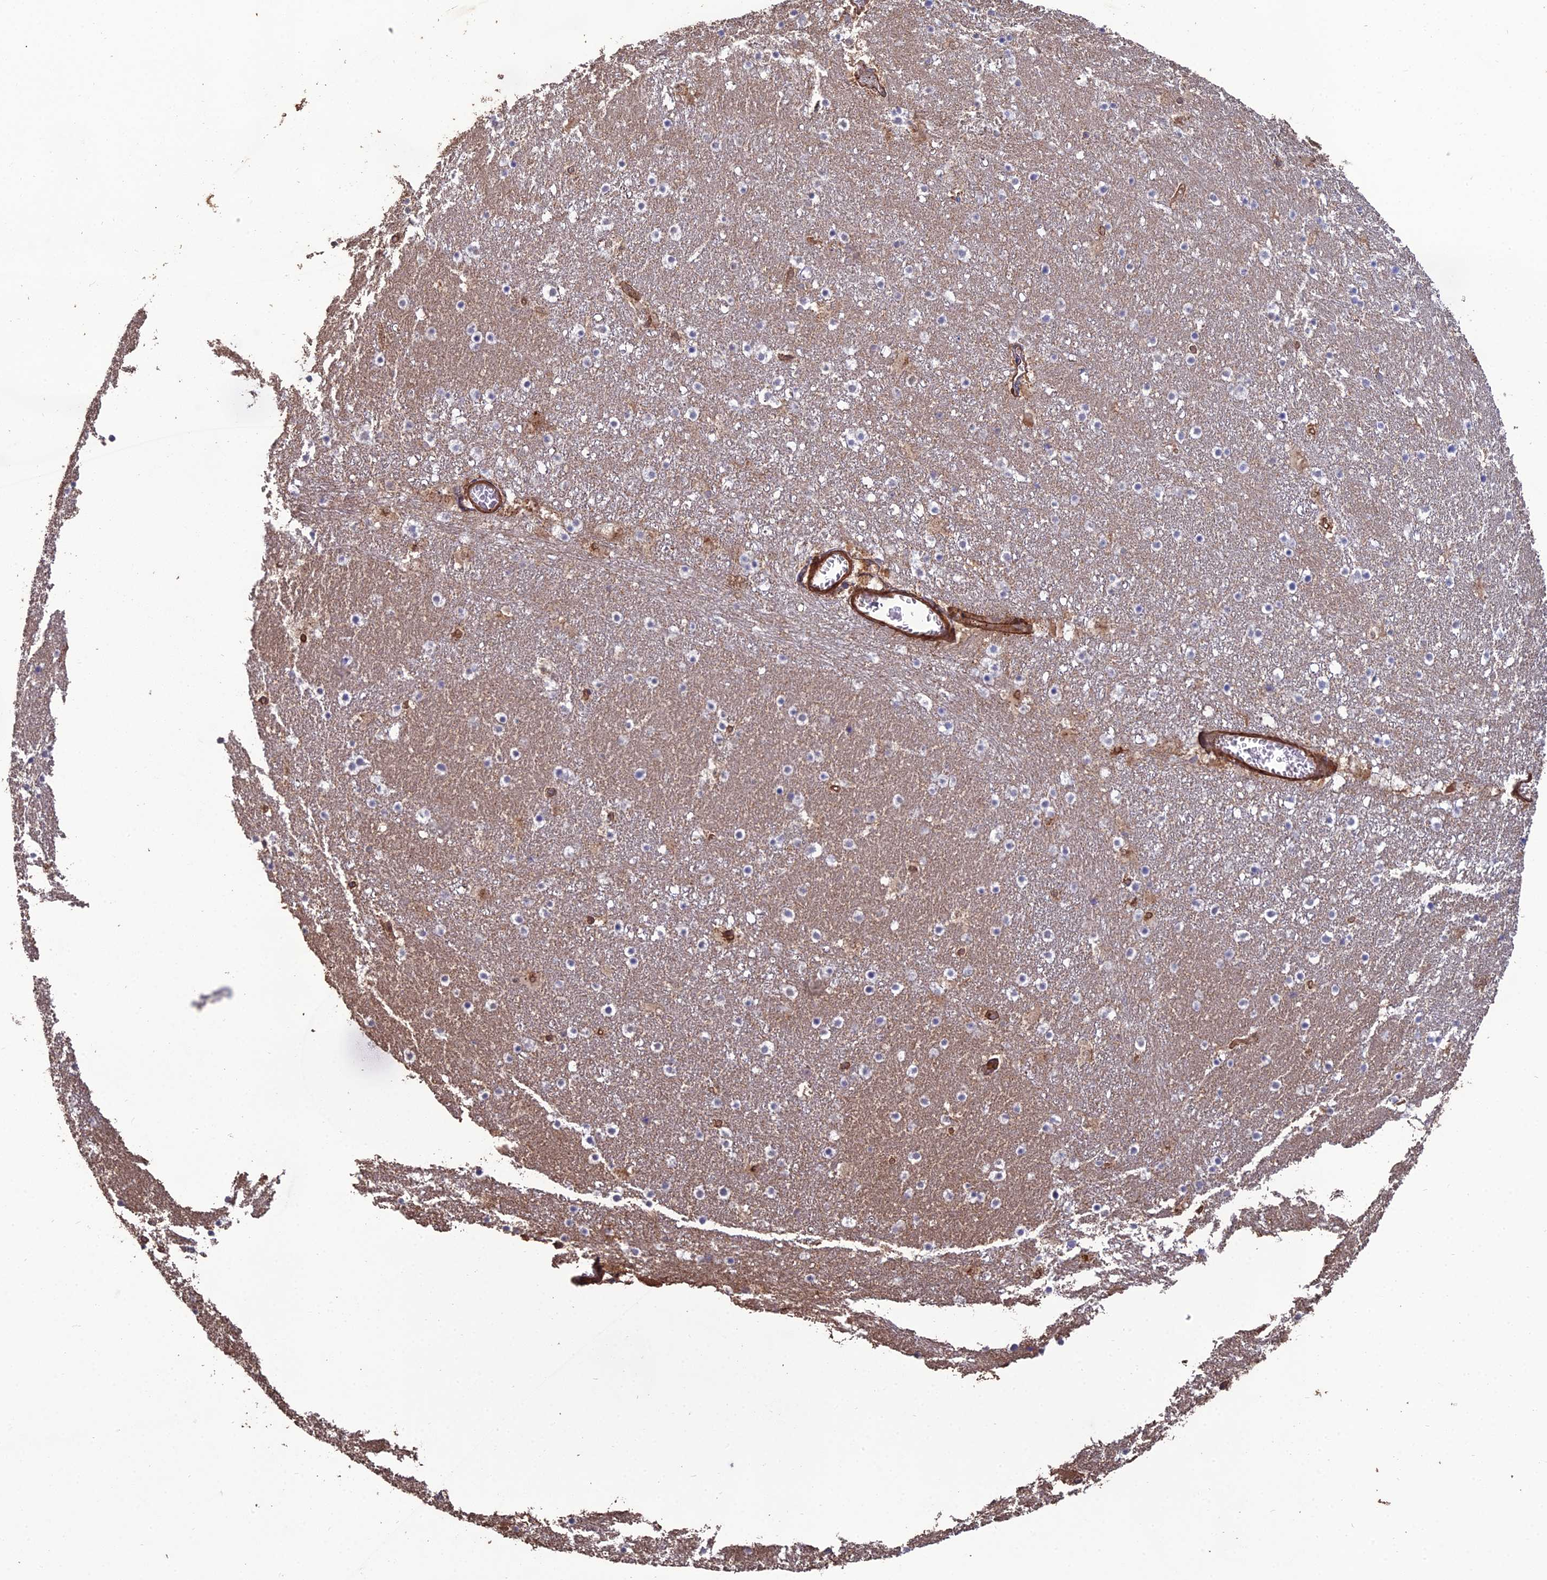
{"staining": {"intensity": "negative", "quantity": "none", "location": "none"}, "tissue": "caudate", "cell_type": "Glial cells", "image_type": "normal", "snomed": [{"axis": "morphology", "description": "Normal tissue, NOS"}, {"axis": "topography", "description": "Lateral ventricle wall"}], "caption": "This is a image of IHC staining of benign caudate, which shows no positivity in glial cells.", "gene": "ATP6V0A2", "patient": {"sex": "male", "age": 45}}